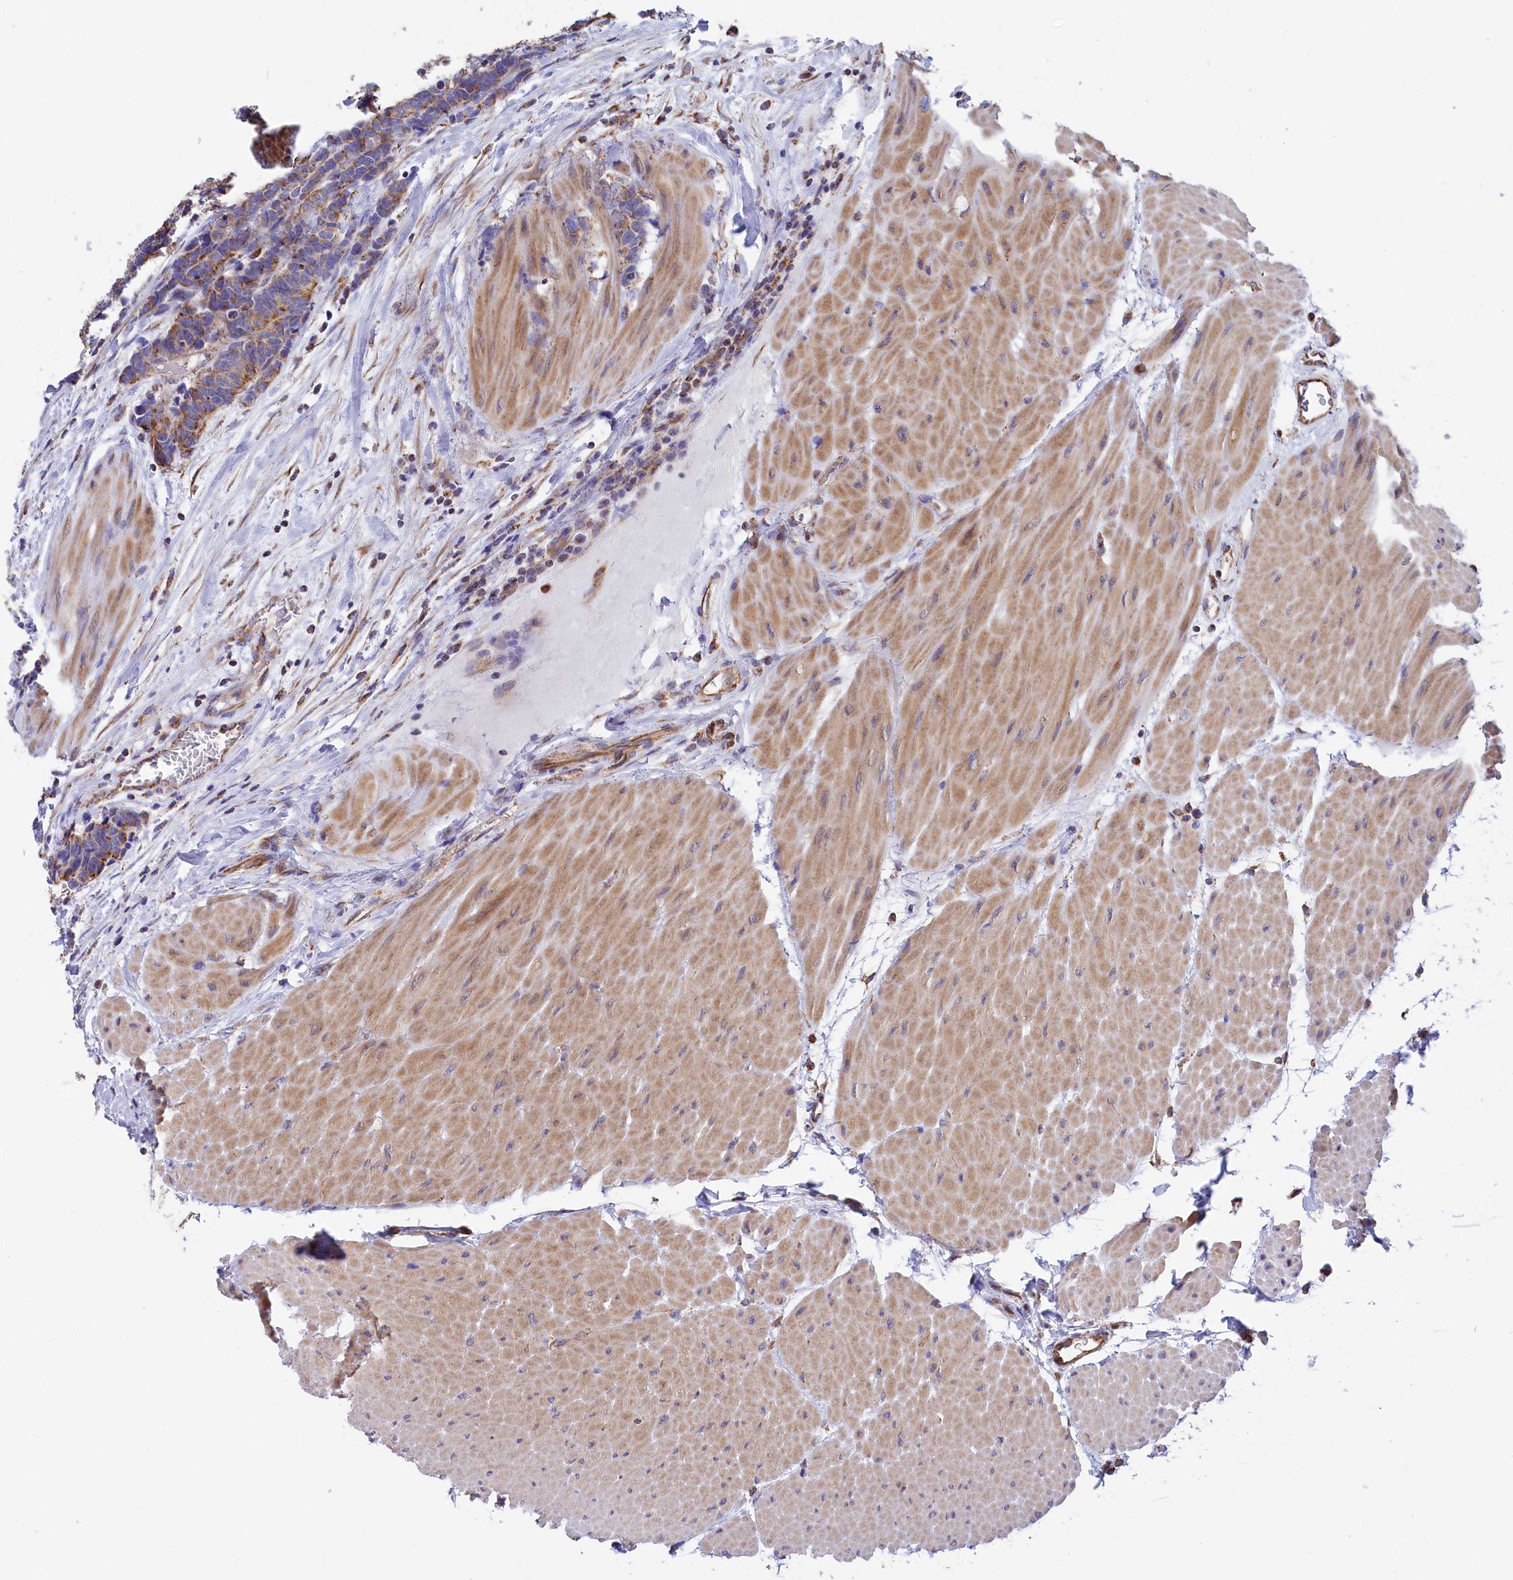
{"staining": {"intensity": "moderate", "quantity": "<25%", "location": "cytoplasmic/membranous"}, "tissue": "carcinoid", "cell_type": "Tumor cells", "image_type": "cancer", "snomed": [{"axis": "morphology", "description": "Carcinoma, NOS"}, {"axis": "morphology", "description": "Carcinoid, malignant, NOS"}, {"axis": "topography", "description": "Urinary bladder"}], "caption": "Brown immunohistochemical staining in human carcinoid shows moderate cytoplasmic/membranous expression in approximately <25% of tumor cells. Using DAB (3,3'-diaminobenzidine) (brown) and hematoxylin (blue) stains, captured at high magnification using brightfield microscopy.", "gene": "GATB", "patient": {"sex": "male", "age": 57}}